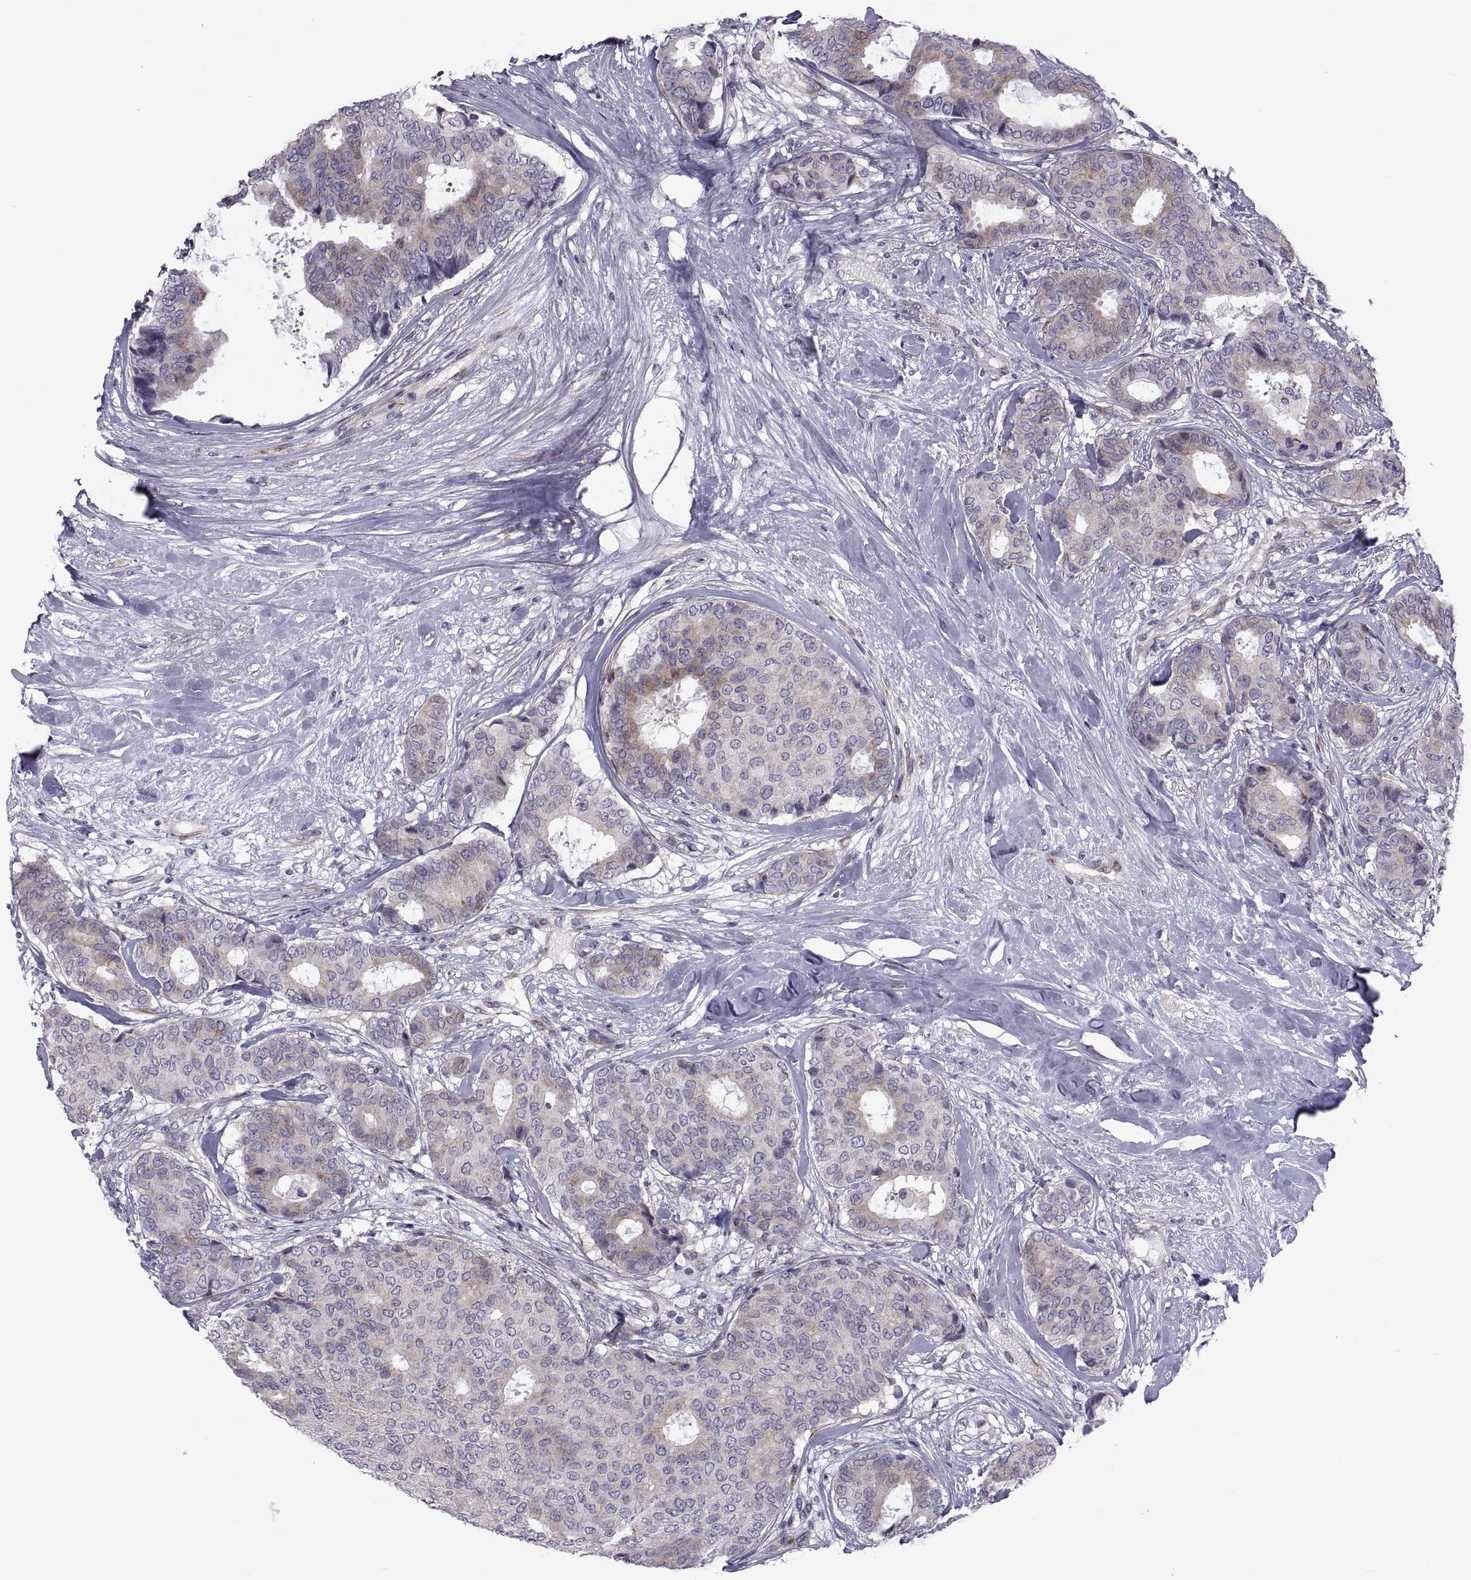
{"staining": {"intensity": "weak", "quantity": "<25%", "location": "cytoplasmic/membranous"}, "tissue": "breast cancer", "cell_type": "Tumor cells", "image_type": "cancer", "snomed": [{"axis": "morphology", "description": "Duct carcinoma"}, {"axis": "topography", "description": "Breast"}], "caption": "Tumor cells show no significant protein staining in breast cancer (intraductal carcinoma). Brightfield microscopy of IHC stained with DAB (3,3'-diaminobenzidine) (brown) and hematoxylin (blue), captured at high magnification.", "gene": "TMEM158", "patient": {"sex": "female", "age": 75}}